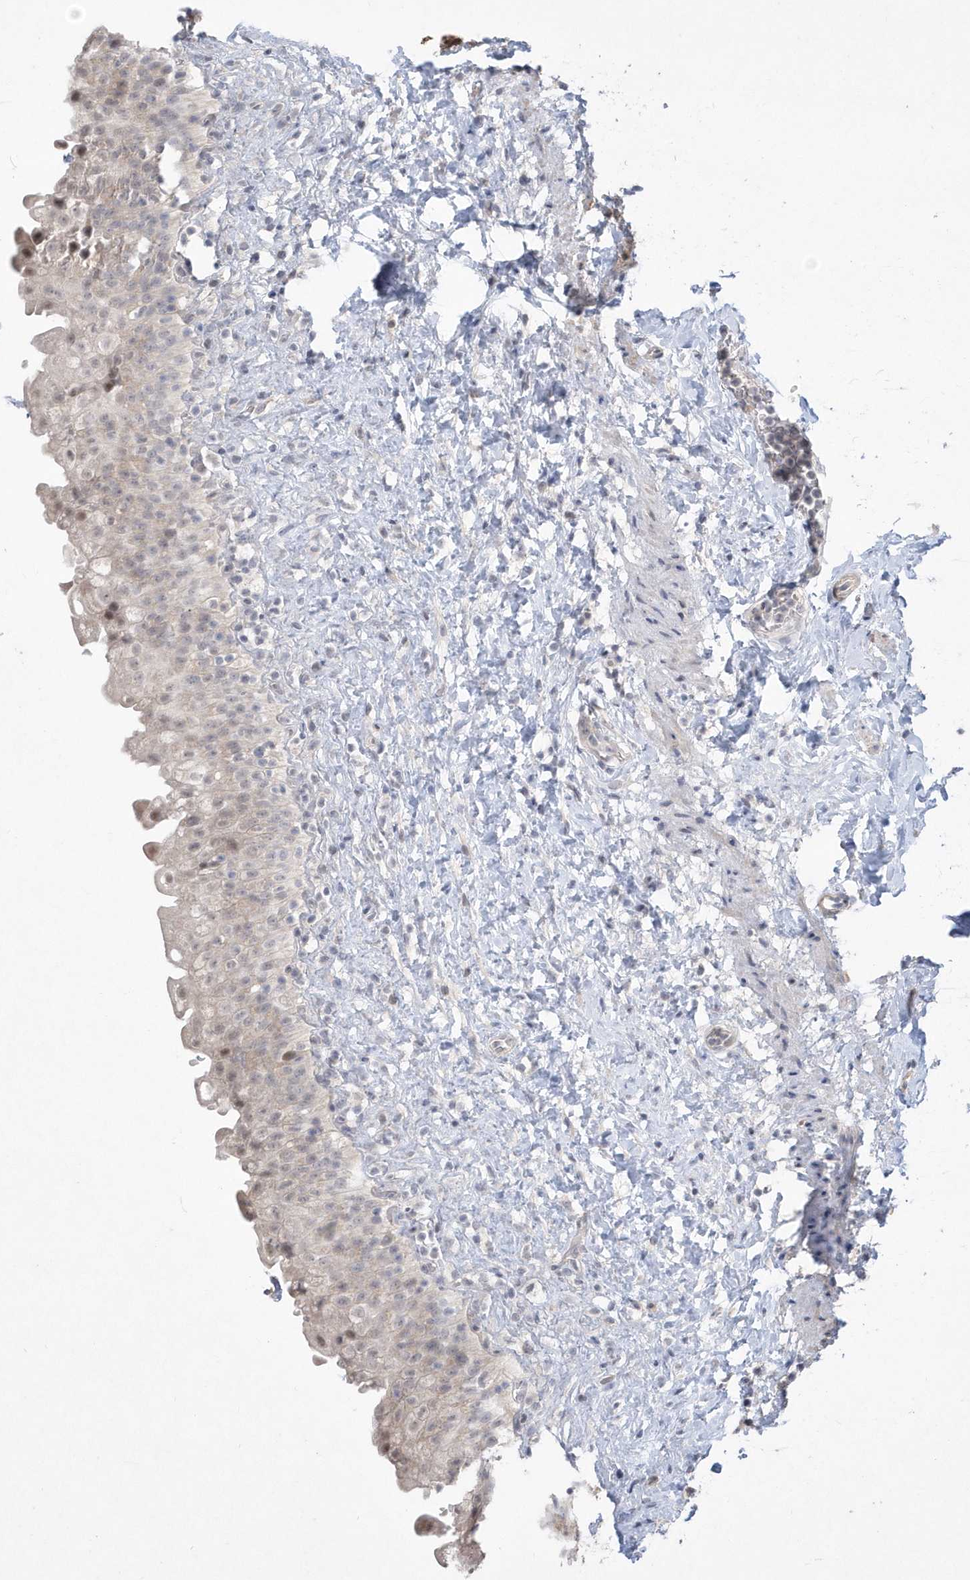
{"staining": {"intensity": "weak", "quantity": "<25%", "location": "nuclear"}, "tissue": "urinary bladder", "cell_type": "Urothelial cells", "image_type": "normal", "snomed": [{"axis": "morphology", "description": "Normal tissue, NOS"}, {"axis": "topography", "description": "Urinary bladder"}], "caption": "Immunohistochemical staining of unremarkable urinary bladder reveals no significant positivity in urothelial cells. The staining is performed using DAB (3,3'-diaminobenzidine) brown chromogen with nuclei counter-stained in using hematoxylin.", "gene": "TSPEAR", "patient": {"sex": "female", "age": 27}}